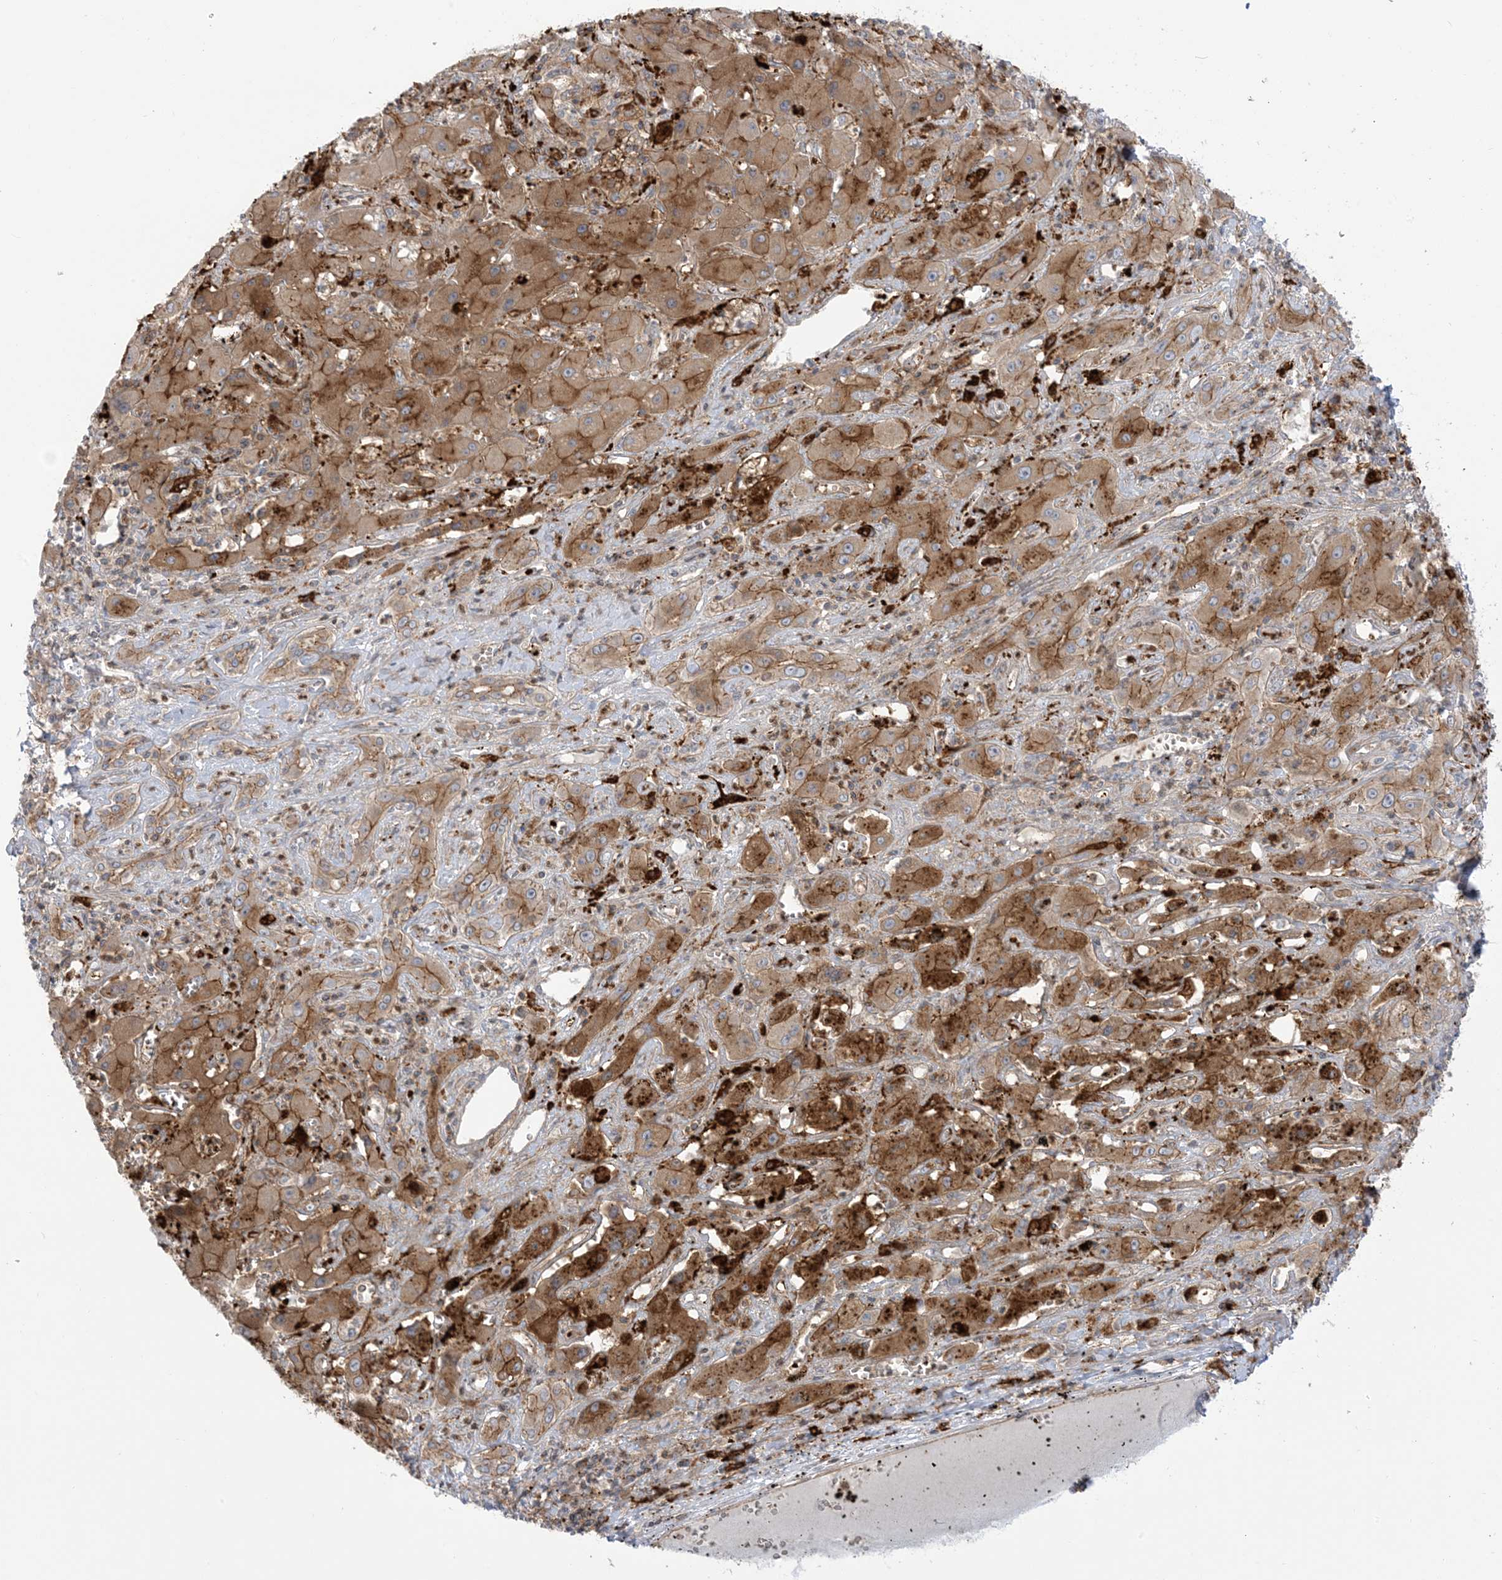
{"staining": {"intensity": "strong", "quantity": "25%-75%", "location": "cytoplasmic/membranous"}, "tissue": "liver cancer", "cell_type": "Tumor cells", "image_type": "cancer", "snomed": [{"axis": "morphology", "description": "Cholangiocarcinoma"}, {"axis": "topography", "description": "Liver"}], "caption": "Immunohistochemical staining of human liver cancer (cholangiocarcinoma) reveals strong cytoplasmic/membranous protein positivity in about 25%-75% of tumor cells.", "gene": "ICMT", "patient": {"sex": "male", "age": 67}}